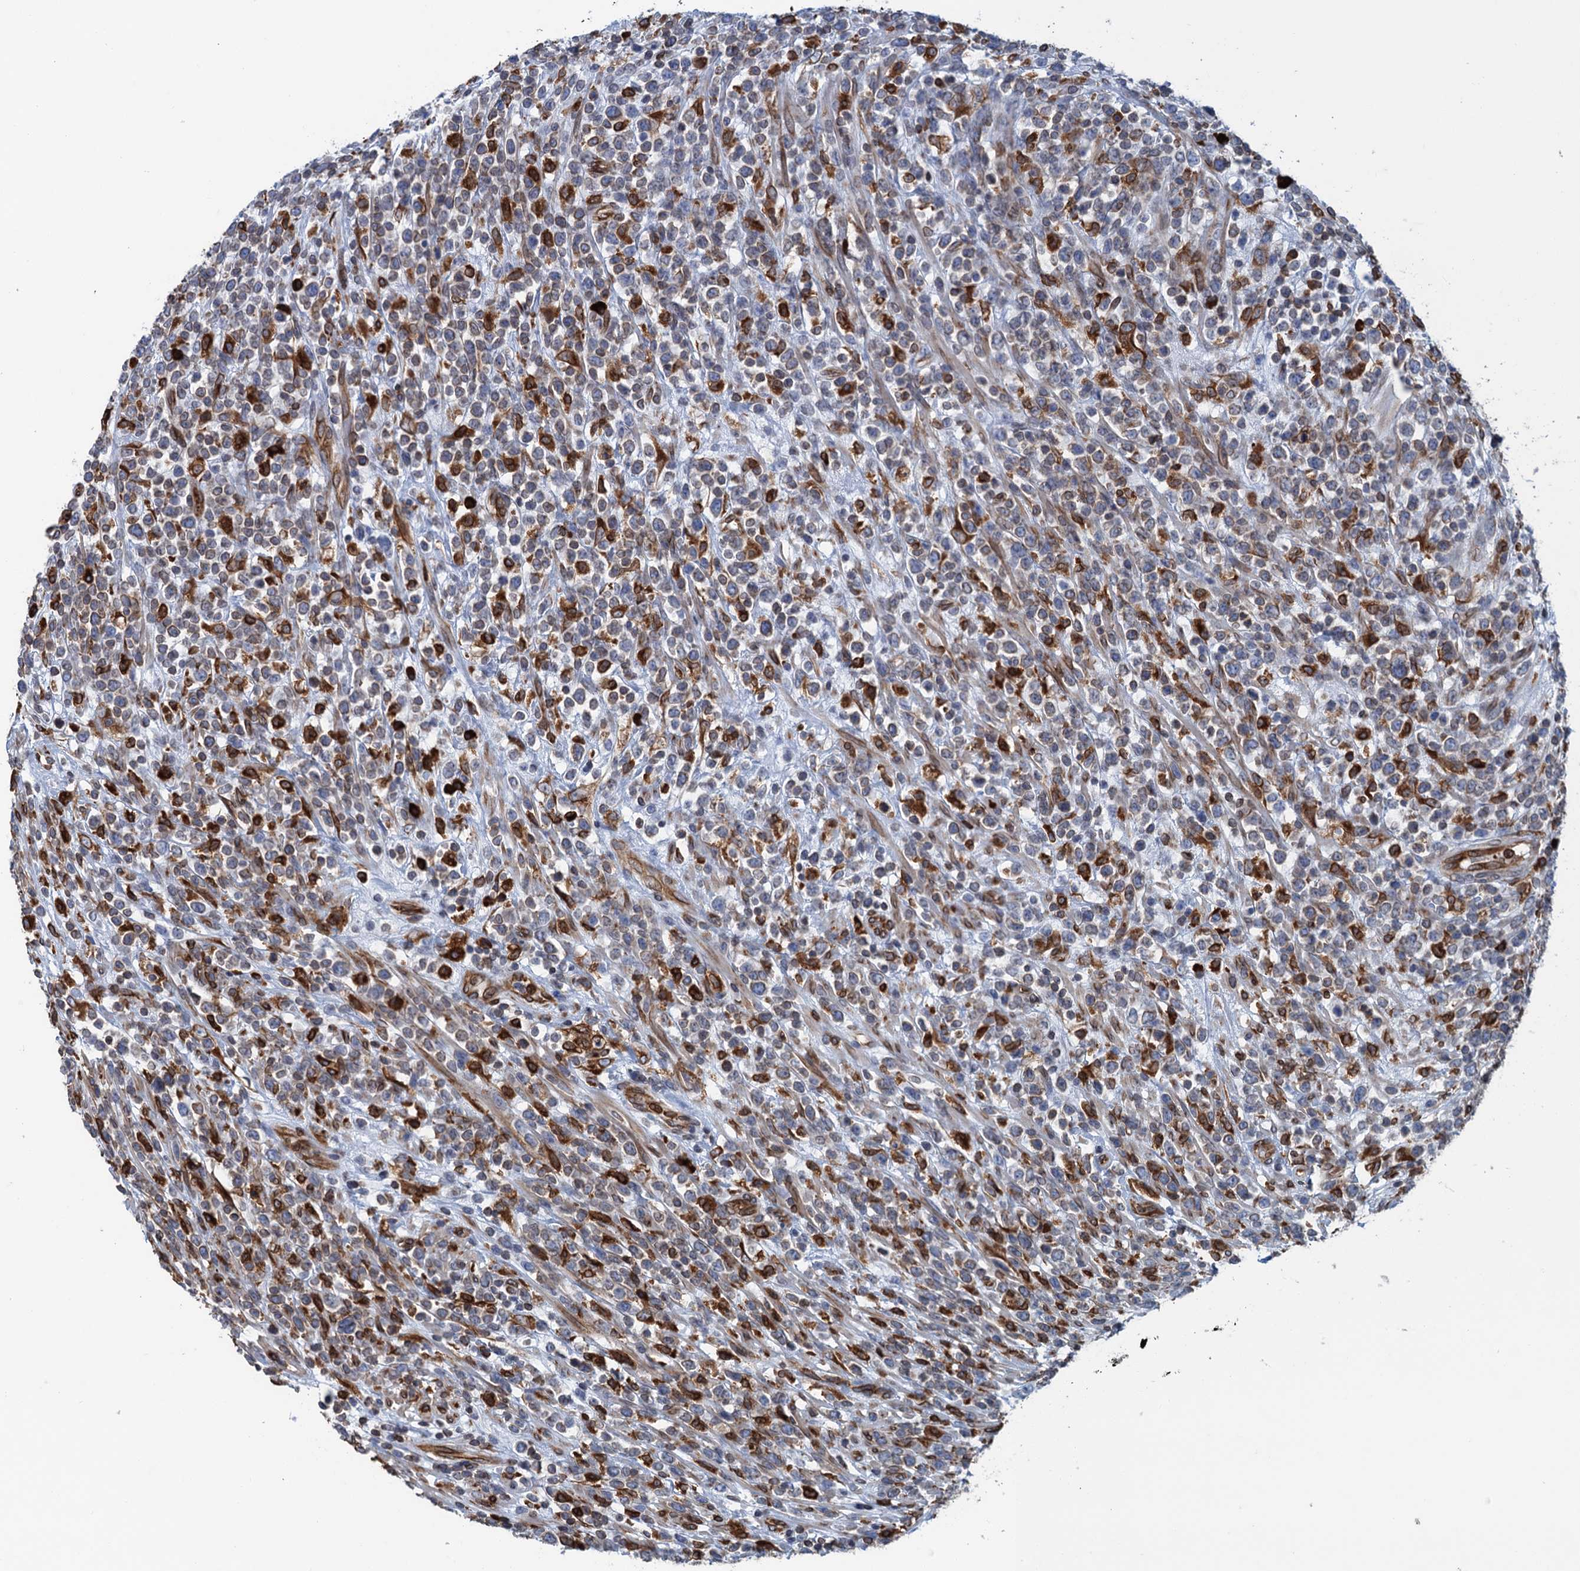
{"staining": {"intensity": "strong", "quantity": "<25%", "location": "cytoplasmic/membranous"}, "tissue": "lymphoma", "cell_type": "Tumor cells", "image_type": "cancer", "snomed": [{"axis": "morphology", "description": "Malignant lymphoma, non-Hodgkin's type, High grade"}, {"axis": "topography", "description": "Colon"}], "caption": "A high-resolution histopathology image shows immunohistochemistry (IHC) staining of lymphoma, which reveals strong cytoplasmic/membranous staining in about <25% of tumor cells.", "gene": "TMEM205", "patient": {"sex": "female", "age": 53}}